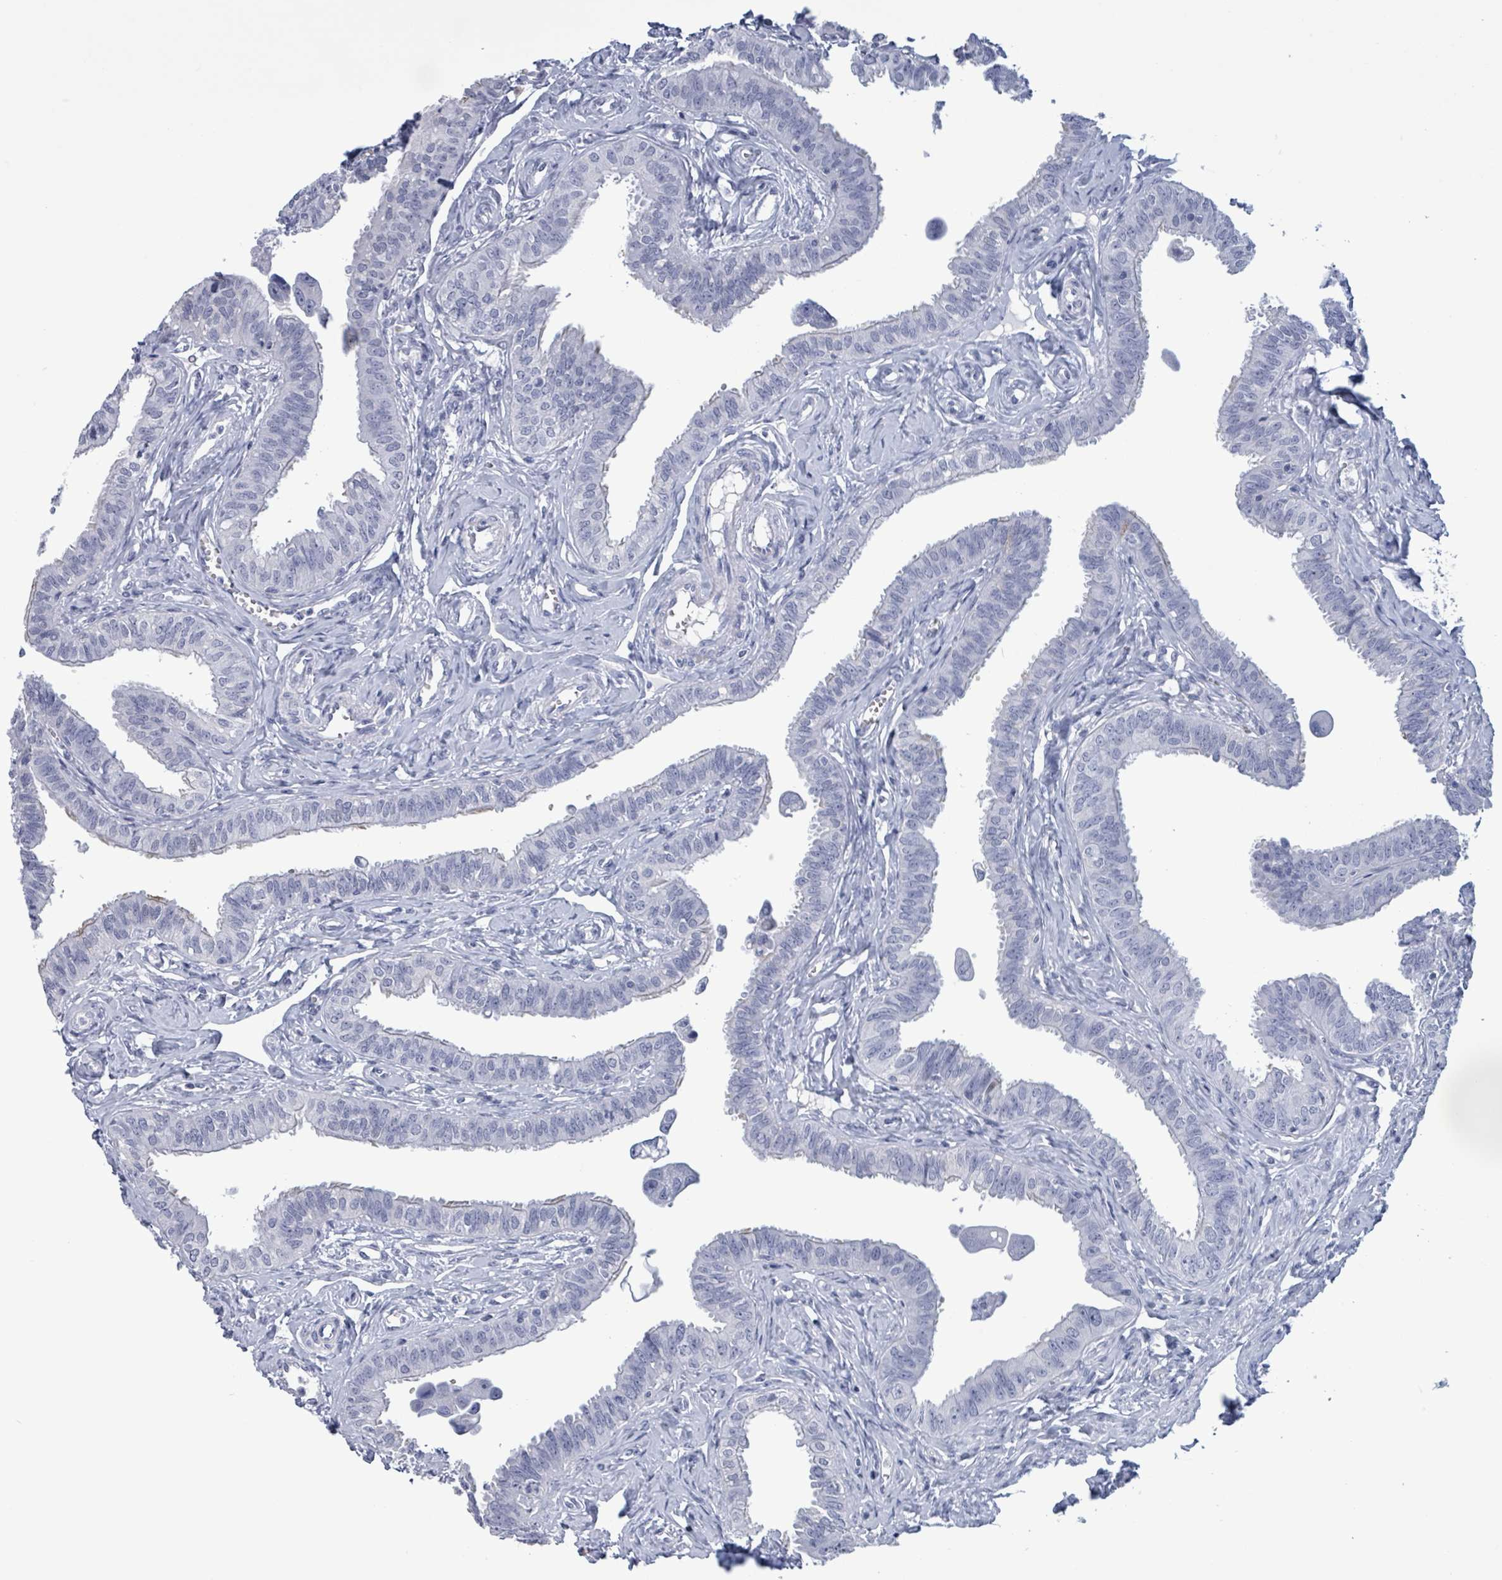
{"staining": {"intensity": "negative", "quantity": "none", "location": "none"}, "tissue": "fallopian tube", "cell_type": "Glandular cells", "image_type": "normal", "snomed": [{"axis": "morphology", "description": "Normal tissue, NOS"}, {"axis": "morphology", "description": "Carcinoma, NOS"}, {"axis": "topography", "description": "Fallopian tube"}, {"axis": "topography", "description": "Ovary"}], "caption": "A histopathology image of human fallopian tube is negative for staining in glandular cells. Nuclei are stained in blue.", "gene": "NKX2", "patient": {"sex": "female", "age": 59}}